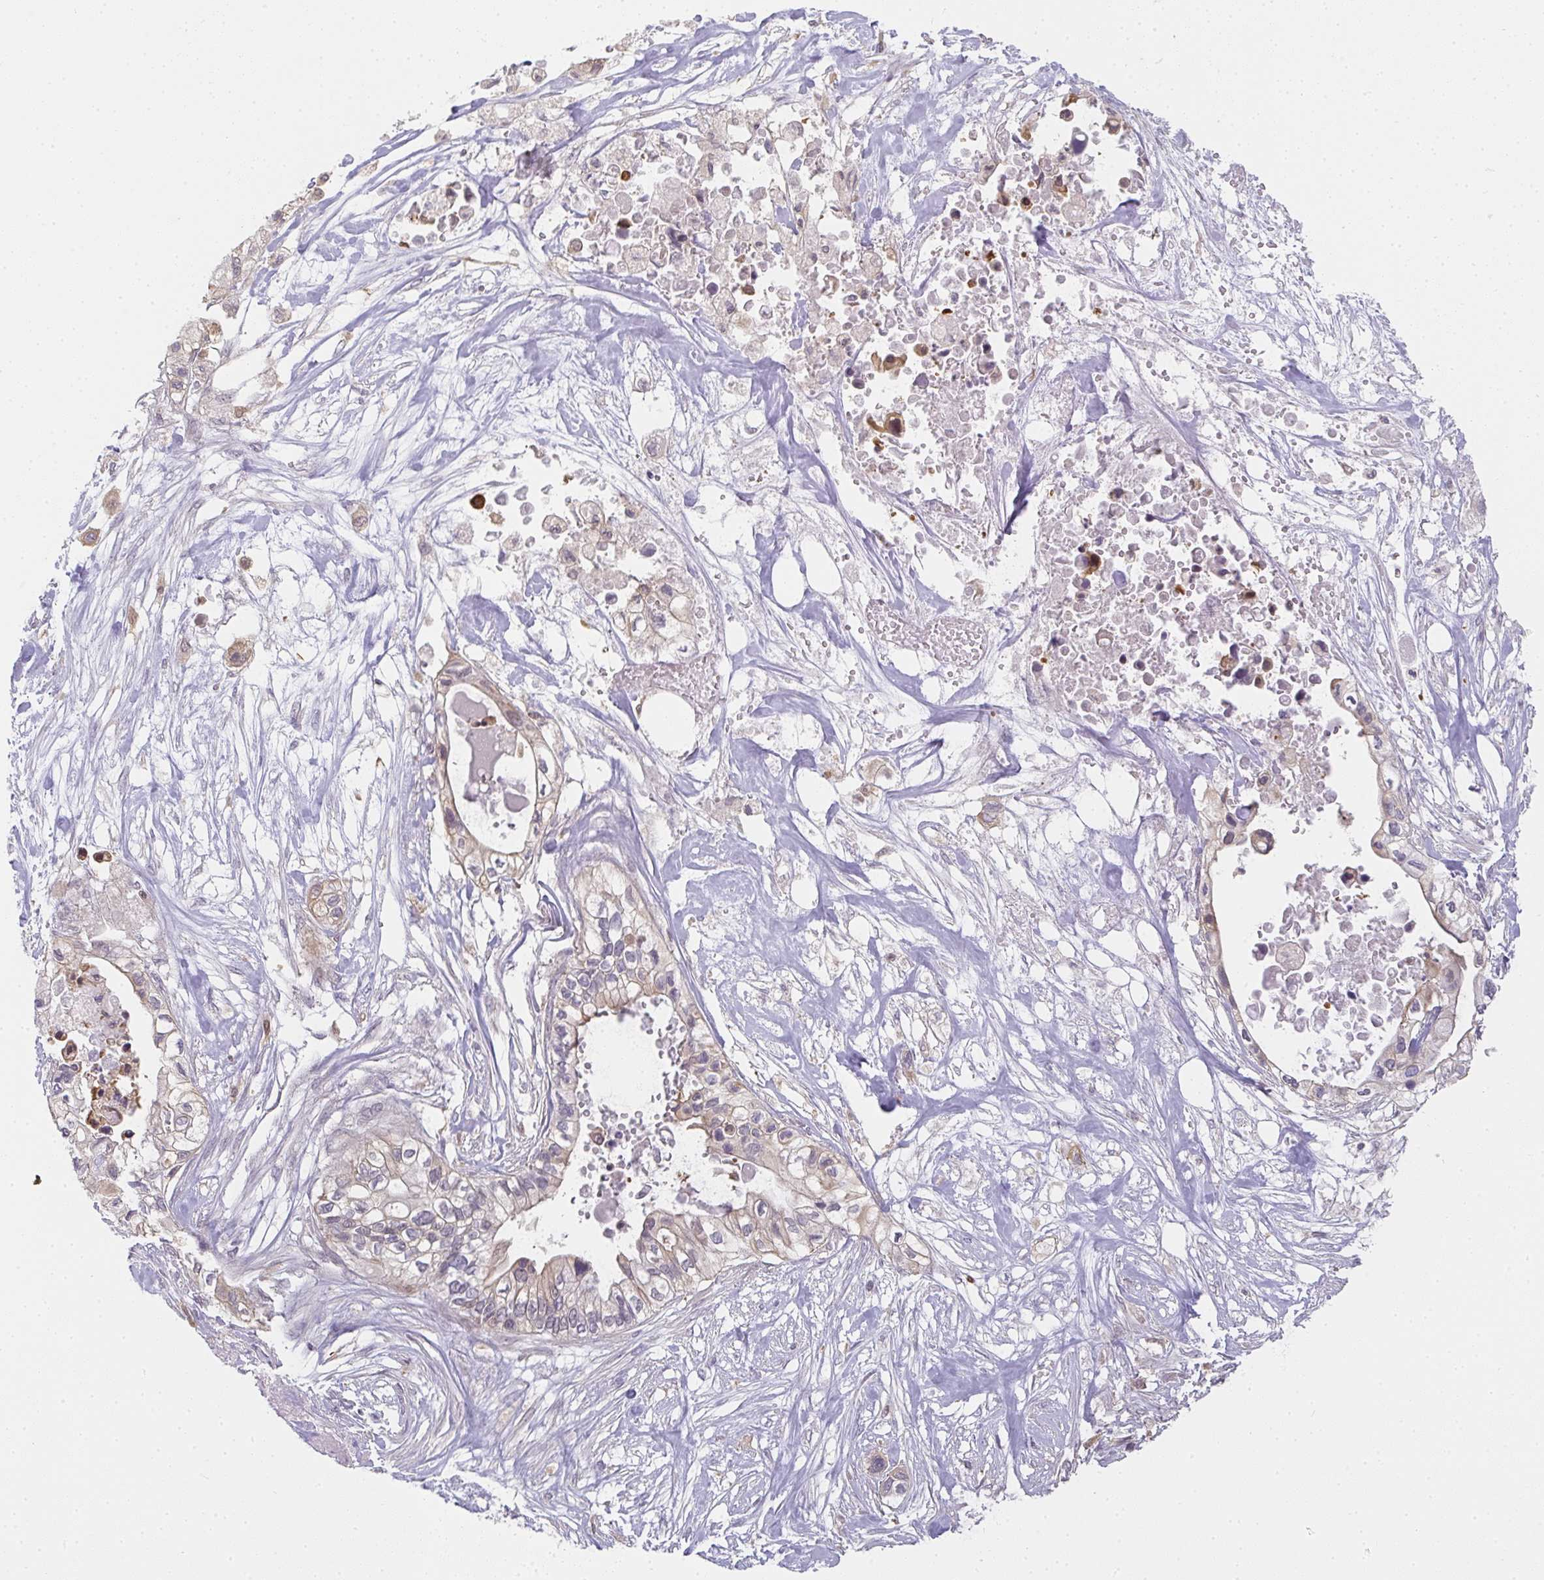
{"staining": {"intensity": "weak", "quantity": "<25%", "location": "cytoplasmic/membranous"}, "tissue": "pancreatic cancer", "cell_type": "Tumor cells", "image_type": "cancer", "snomed": [{"axis": "morphology", "description": "Adenocarcinoma, NOS"}, {"axis": "topography", "description": "Pancreas"}], "caption": "Photomicrograph shows no significant protein staining in tumor cells of pancreatic cancer.", "gene": "GSDMB", "patient": {"sex": "female", "age": 63}}